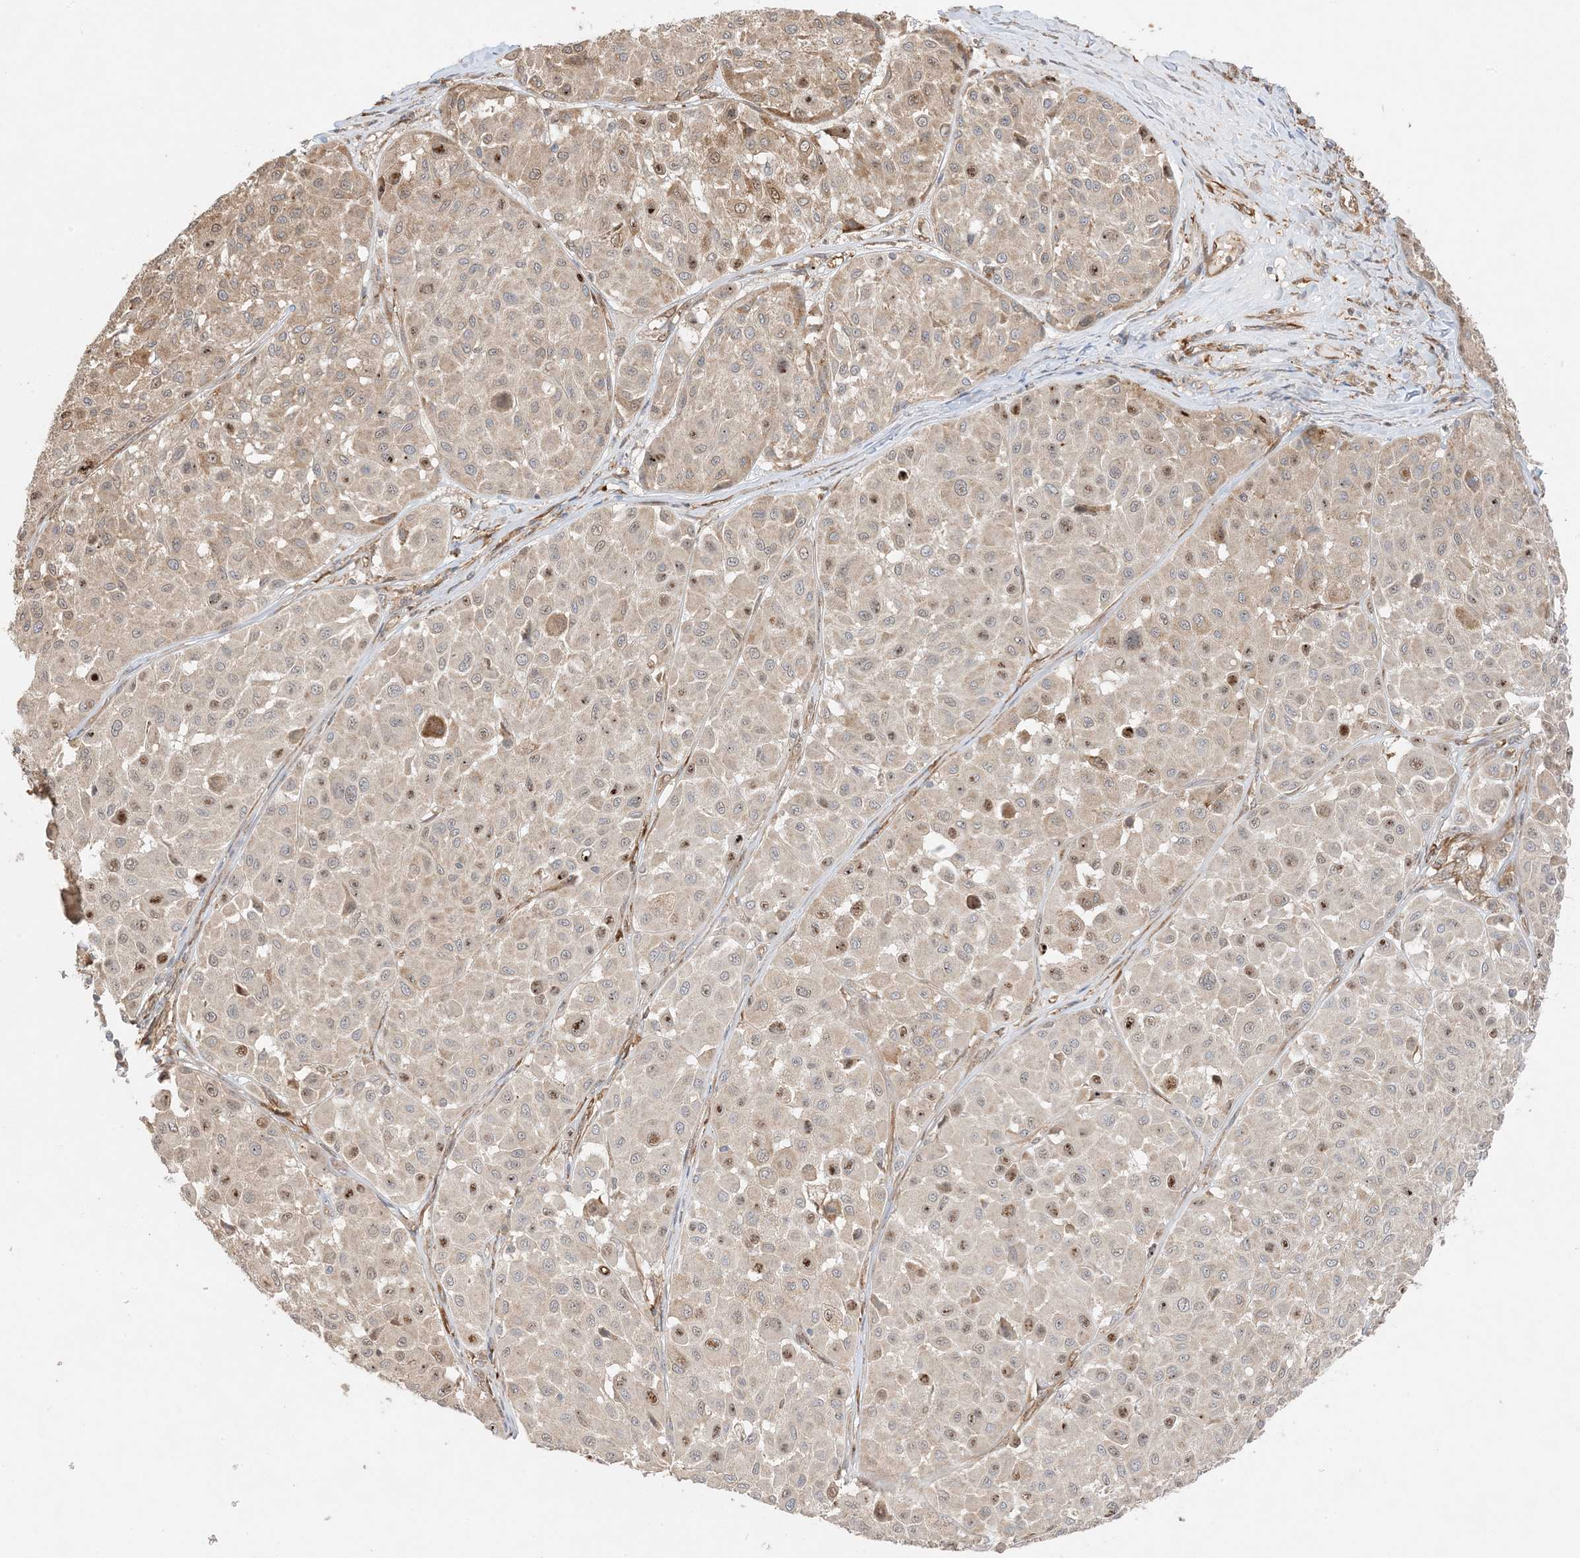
{"staining": {"intensity": "moderate", "quantity": "<25%", "location": "cytoplasmic/membranous"}, "tissue": "melanoma", "cell_type": "Tumor cells", "image_type": "cancer", "snomed": [{"axis": "morphology", "description": "Malignant melanoma, Metastatic site"}, {"axis": "topography", "description": "Soft tissue"}], "caption": "Immunohistochemical staining of human melanoma shows low levels of moderate cytoplasmic/membranous expression in approximately <25% of tumor cells.", "gene": "ZBTB41", "patient": {"sex": "male", "age": 41}}